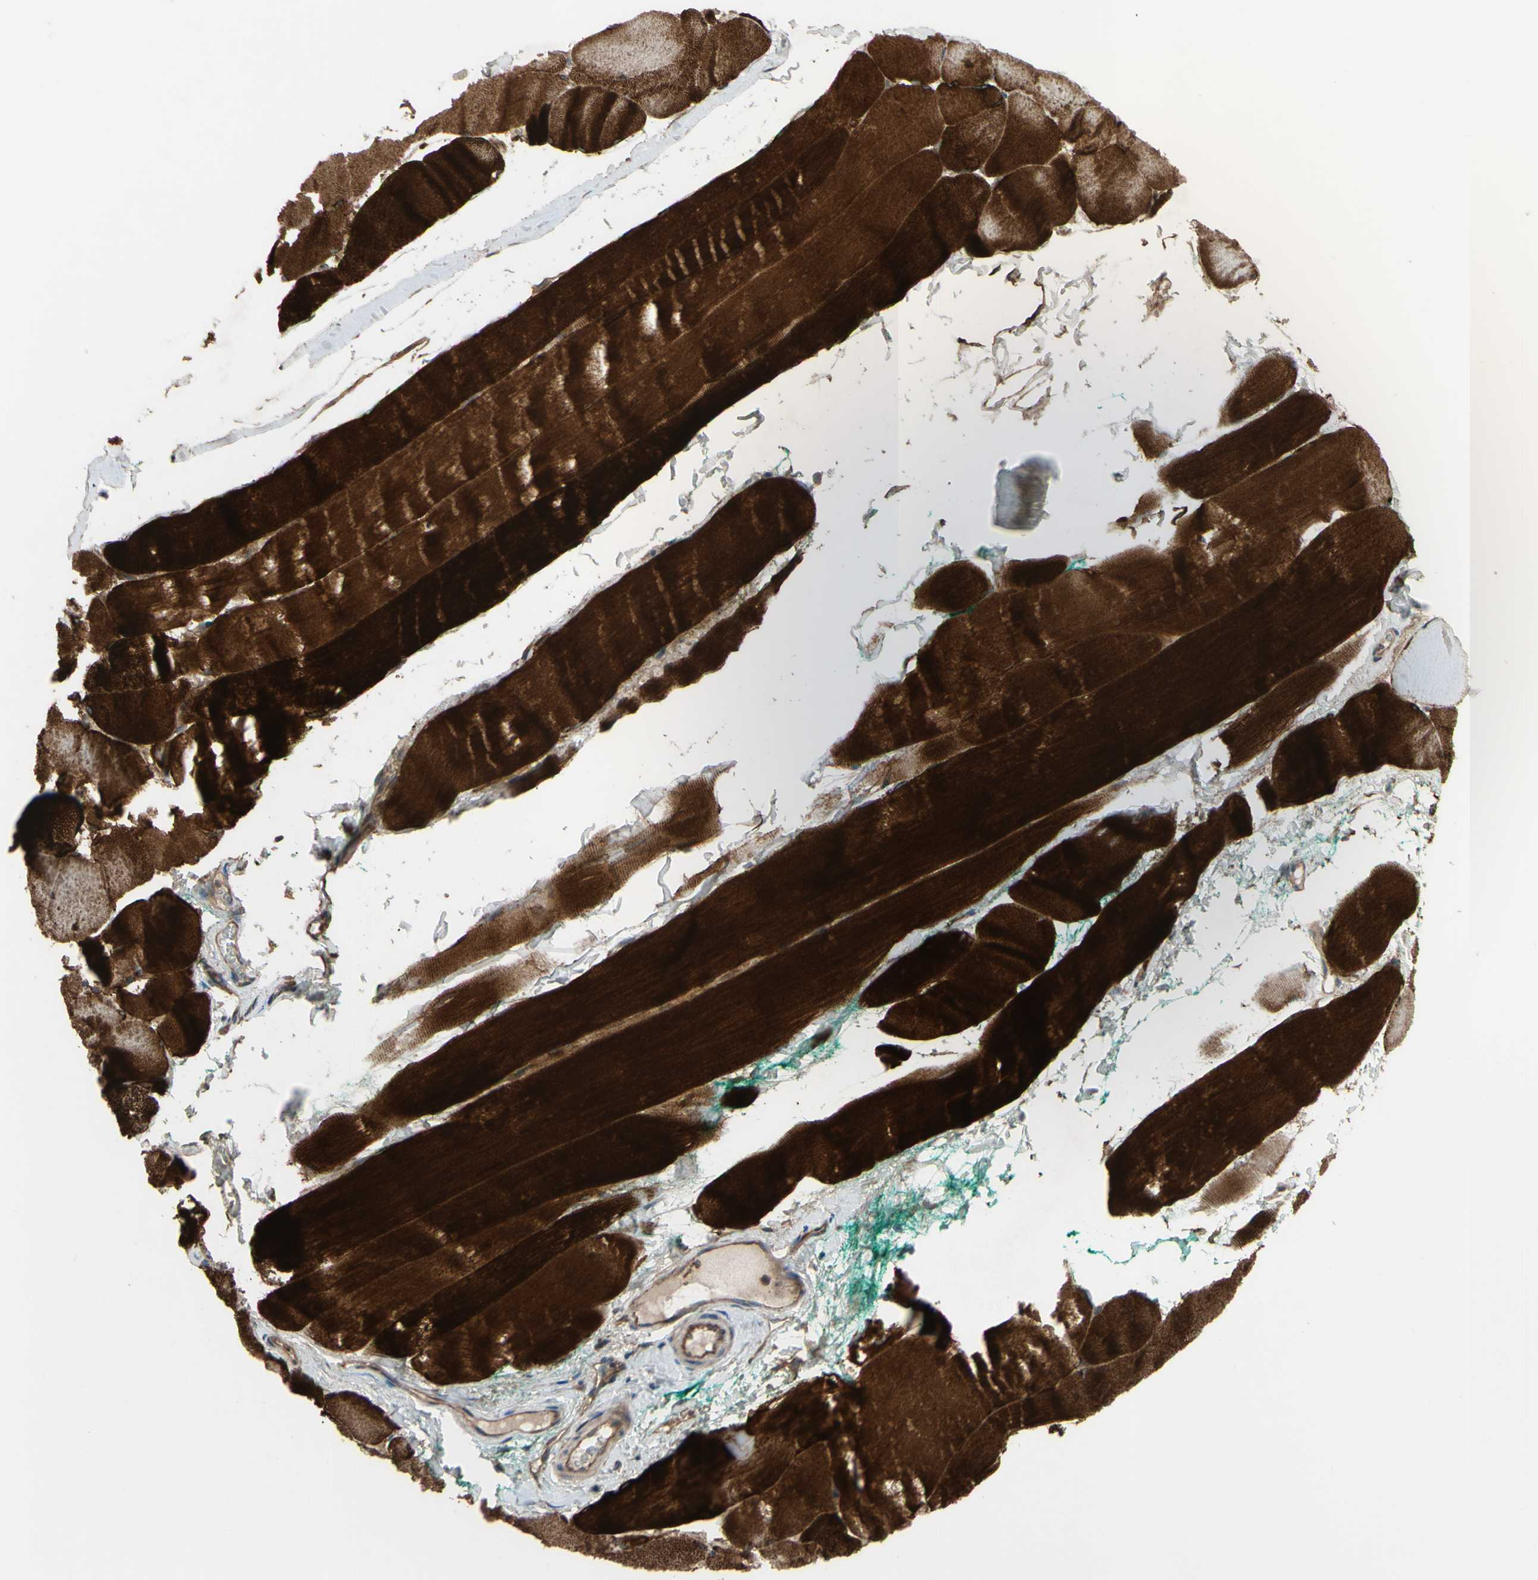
{"staining": {"intensity": "strong", "quantity": ">75%", "location": "cytoplasmic/membranous"}, "tissue": "skeletal muscle", "cell_type": "Myocytes", "image_type": "normal", "snomed": [{"axis": "morphology", "description": "Normal tissue, NOS"}, {"axis": "morphology", "description": "Squamous cell carcinoma, NOS"}, {"axis": "topography", "description": "Skeletal muscle"}], "caption": "An immunohistochemistry histopathology image of unremarkable tissue is shown. Protein staining in brown labels strong cytoplasmic/membranous positivity in skeletal muscle within myocytes. The staining was performed using DAB to visualize the protein expression in brown, while the nuclei were stained in blue with hematoxylin (Magnification: 20x).", "gene": "SHROOM4", "patient": {"sex": "male", "age": 51}}